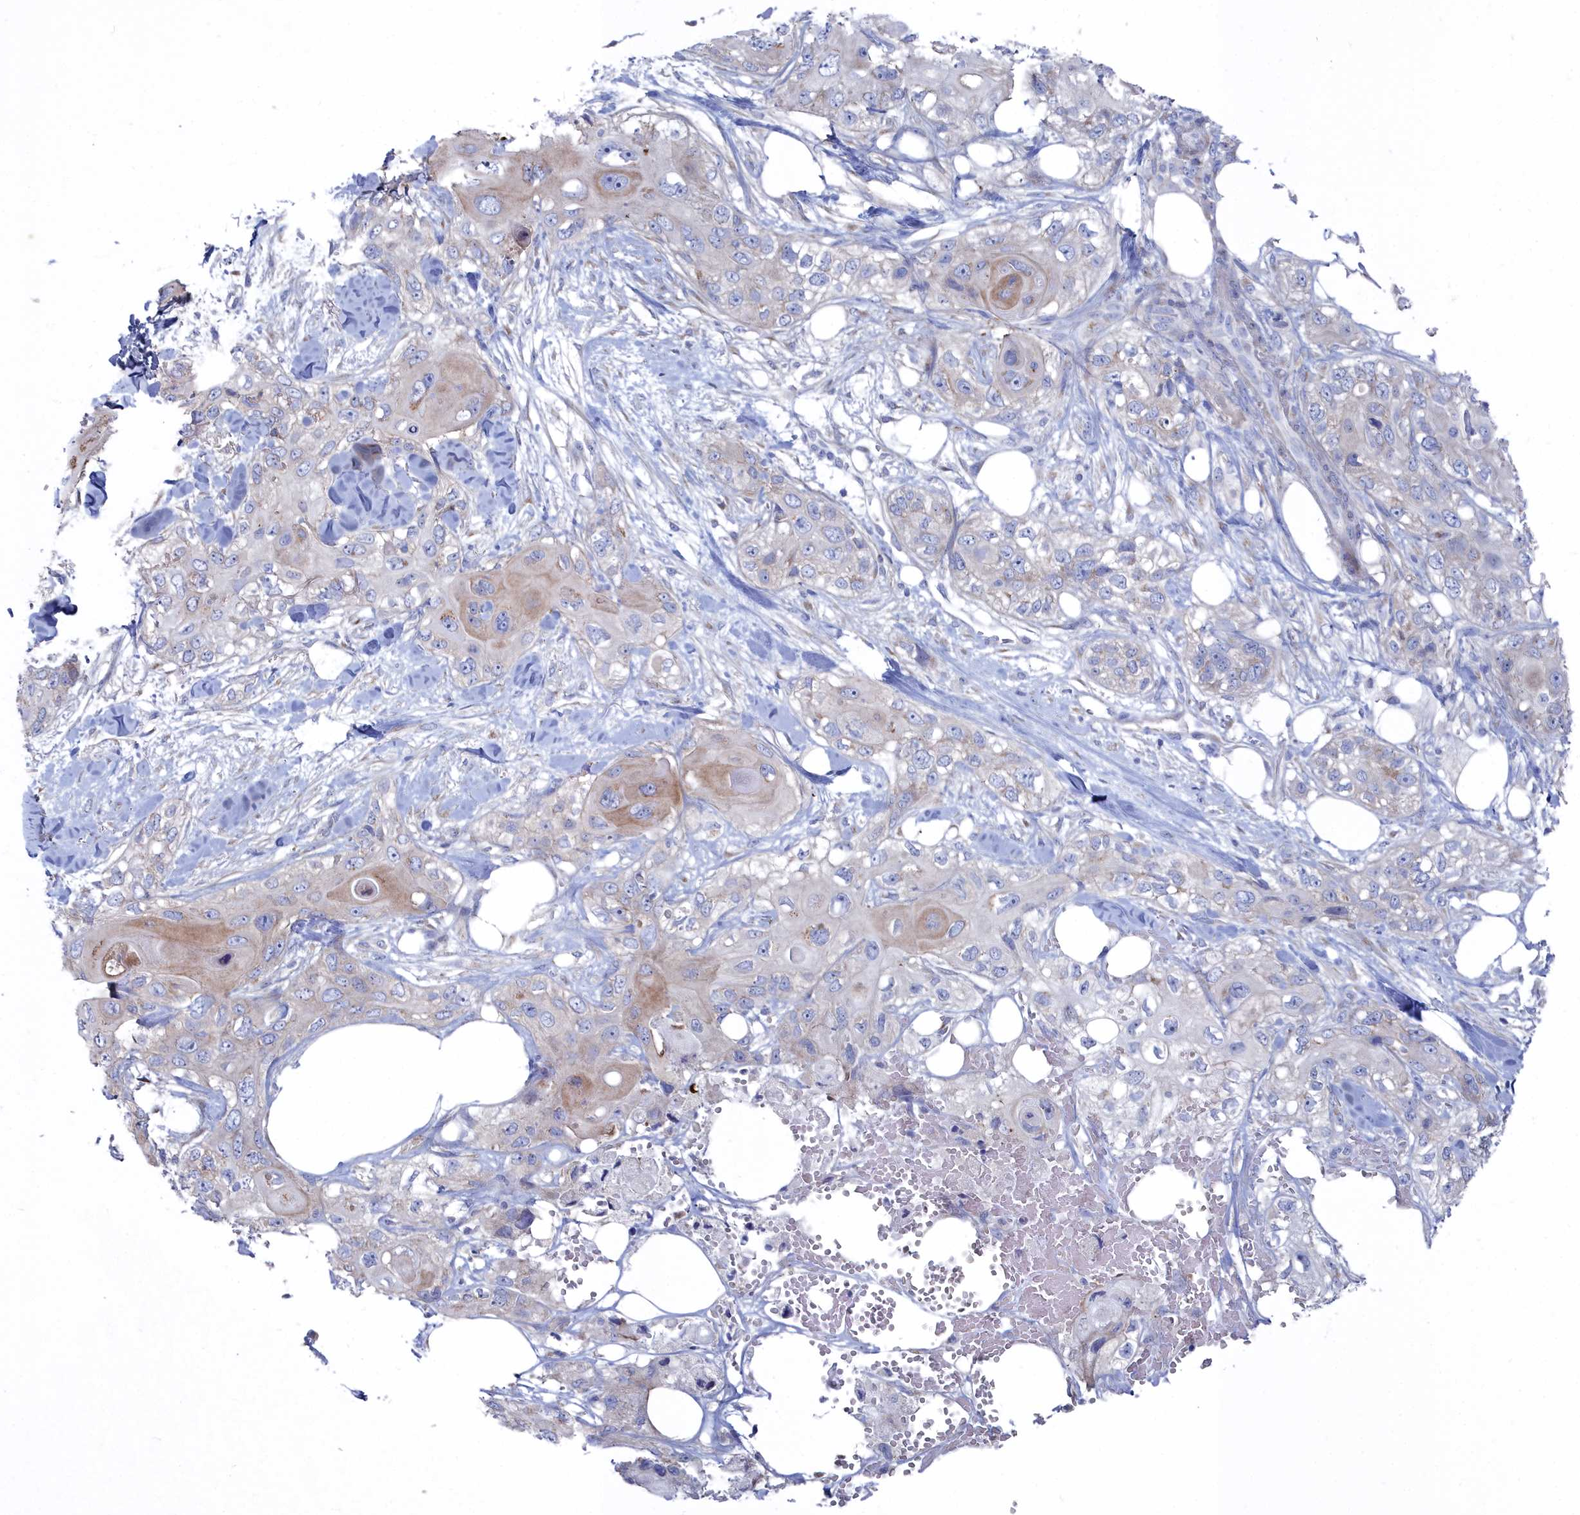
{"staining": {"intensity": "weak", "quantity": "25%-75%", "location": "cytoplasmic/membranous"}, "tissue": "skin cancer", "cell_type": "Tumor cells", "image_type": "cancer", "snomed": [{"axis": "morphology", "description": "Normal tissue, NOS"}, {"axis": "morphology", "description": "Squamous cell carcinoma, NOS"}, {"axis": "topography", "description": "Skin"}], "caption": "A histopathology image showing weak cytoplasmic/membranous positivity in about 25%-75% of tumor cells in skin squamous cell carcinoma, as visualized by brown immunohistochemical staining.", "gene": "SHISAL2A", "patient": {"sex": "male", "age": 72}}